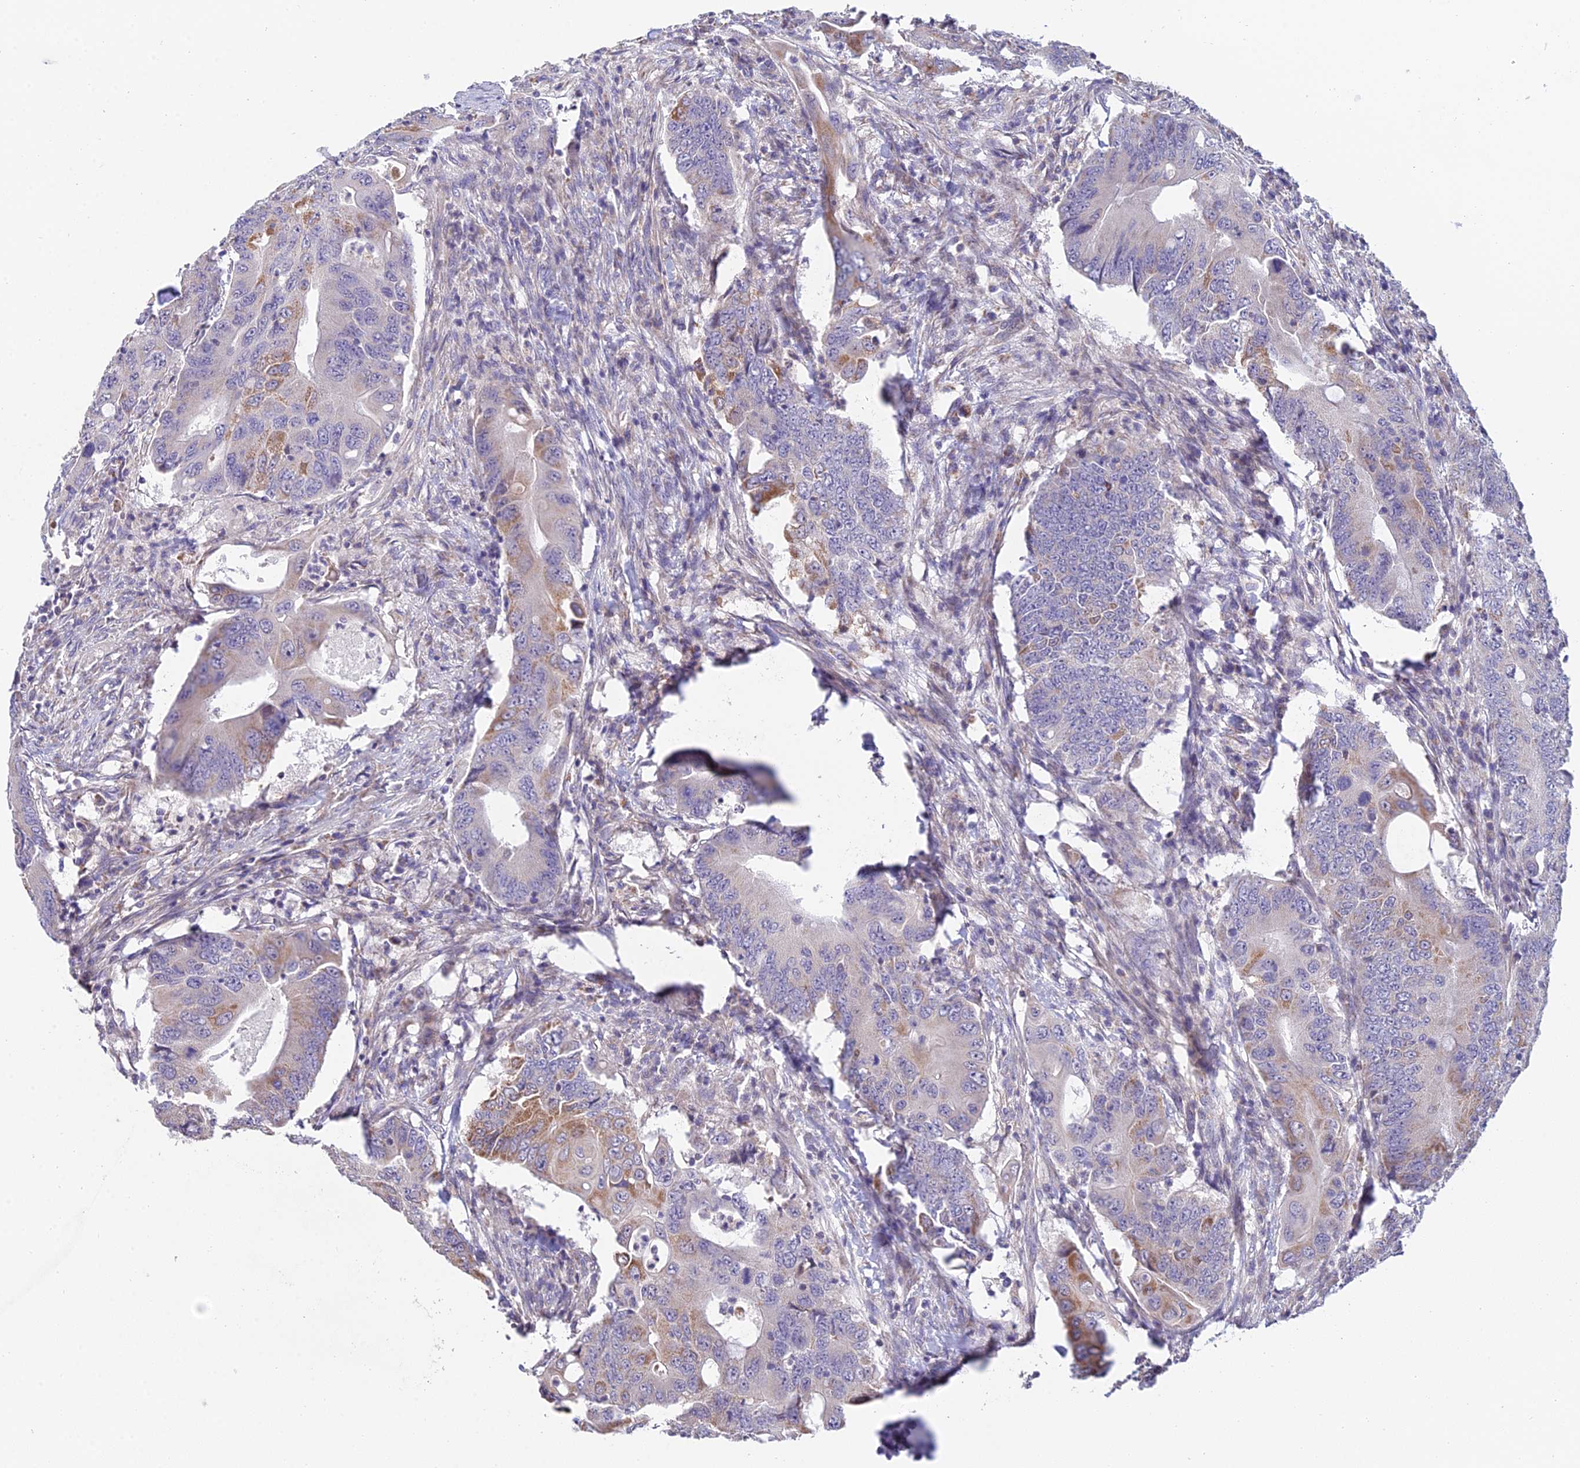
{"staining": {"intensity": "moderate", "quantity": "<25%", "location": "cytoplasmic/membranous"}, "tissue": "colorectal cancer", "cell_type": "Tumor cells", "image_type": "cancer", "snomed": [{"axis": "morphology", "description": "Adenocarcinoma, NOS"}, {"axis": "topography", "description": "Colon"}], "caption": "Moderate cytoplasmic/membranous staining for a protein is present in approximately <25% of tumor cells of colorectal cancer (adenocarcinoma) using immunohistochemistry.", "gene": "CFAP206", "patient": {"sex": "male", "age": 71}}